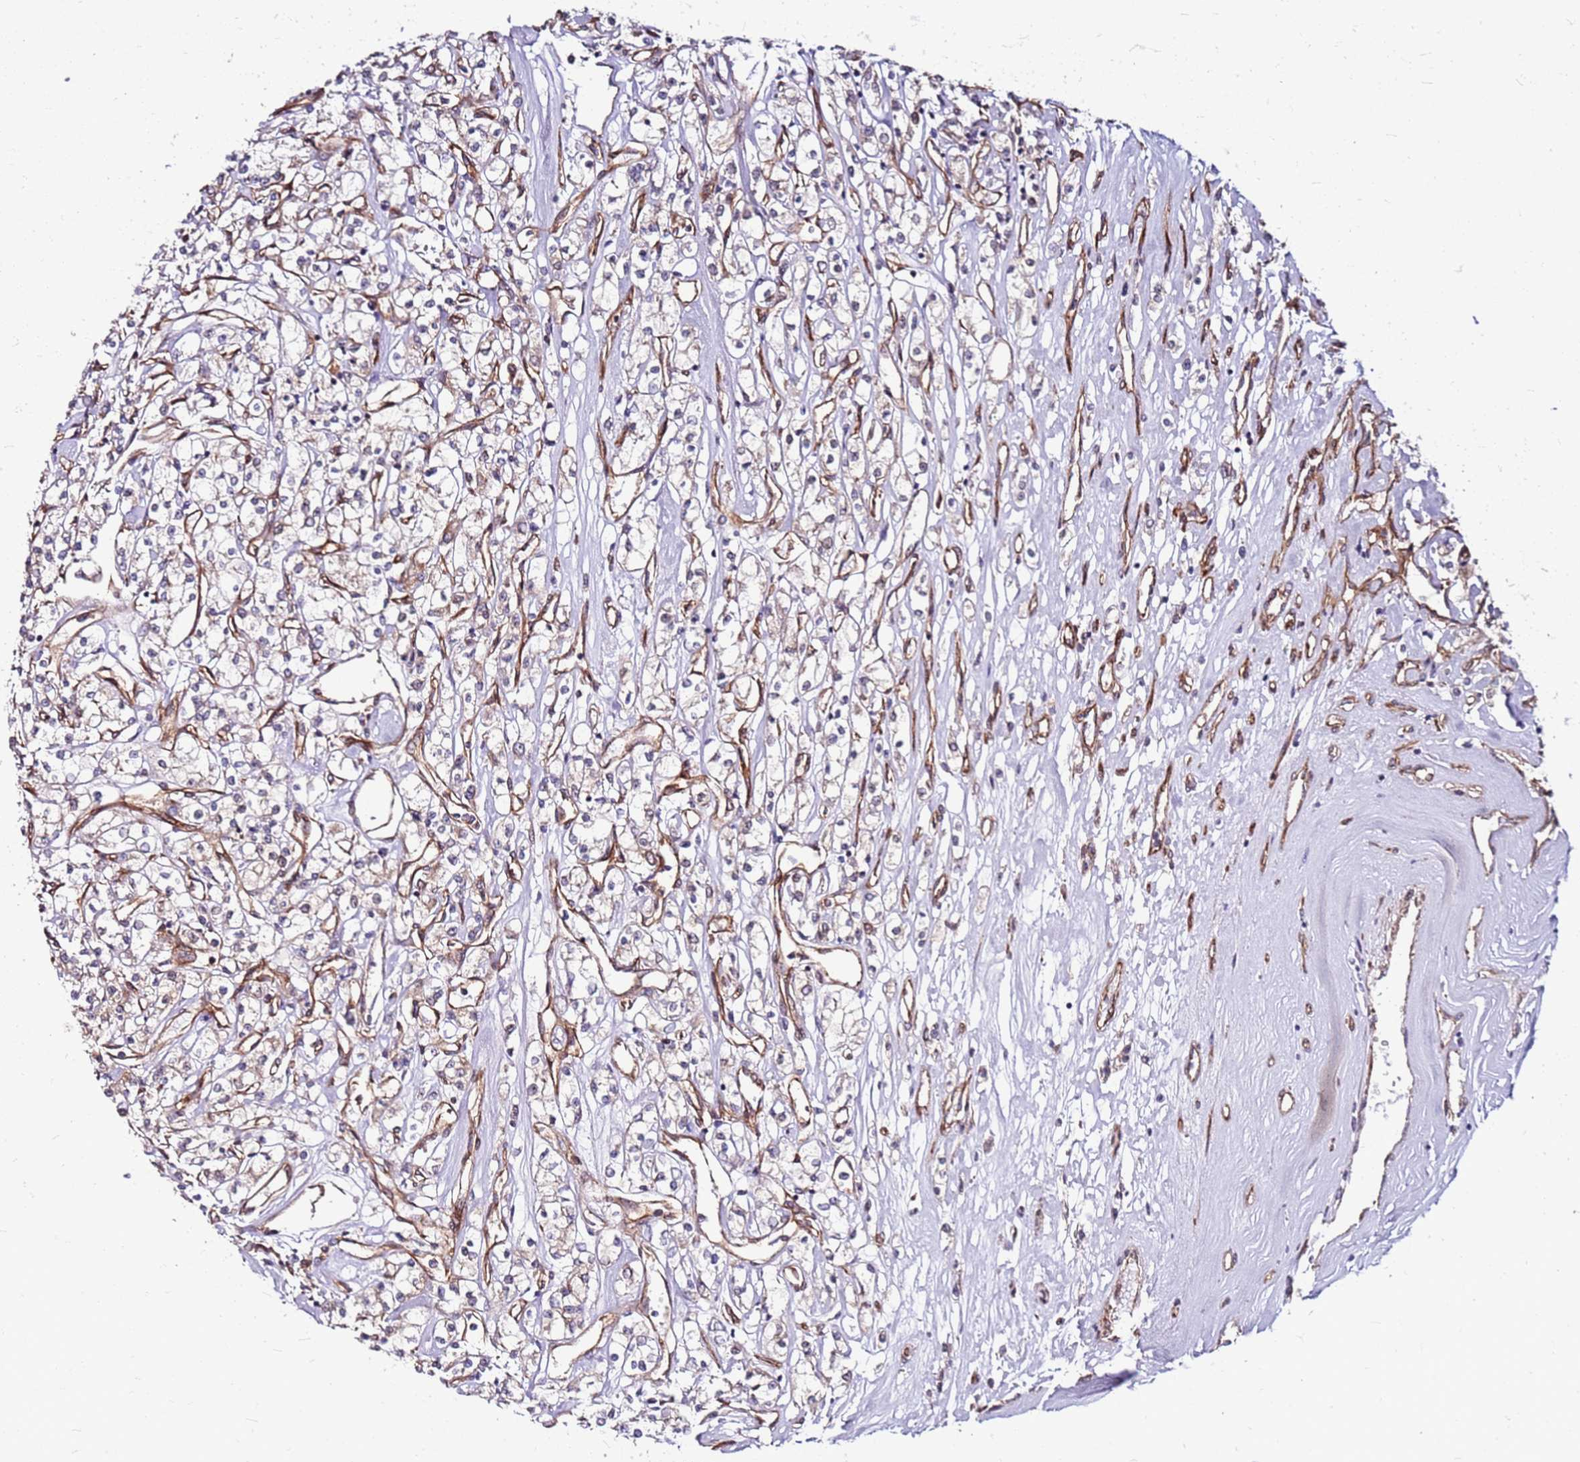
{"staining": {"intensity": "weak", "quantity": "25%-75%", "location": "cytoplasmic/membranous"}, "tissue": "renal cancer", "cell_type": "Tumor cells", "image_type": "cancer", "snomed": [{"axis": "morphology", "description": "Adenocarcinoma, NOS"}, {"axis": "topography", "description": "Kidney"}], "caption": "IHC histopathology image of neoplastic tissue: renal adenocarcinoma stained using immunohistochemistry demonstrates low levels of weak protein expression localized specifically in the cytoplasmic/membranous of tumor cells, appearing as a cytoplasmic/membranous brown color.", "gene": "TOPAZ1", "patient": {"sex": "female", "age": 59}}